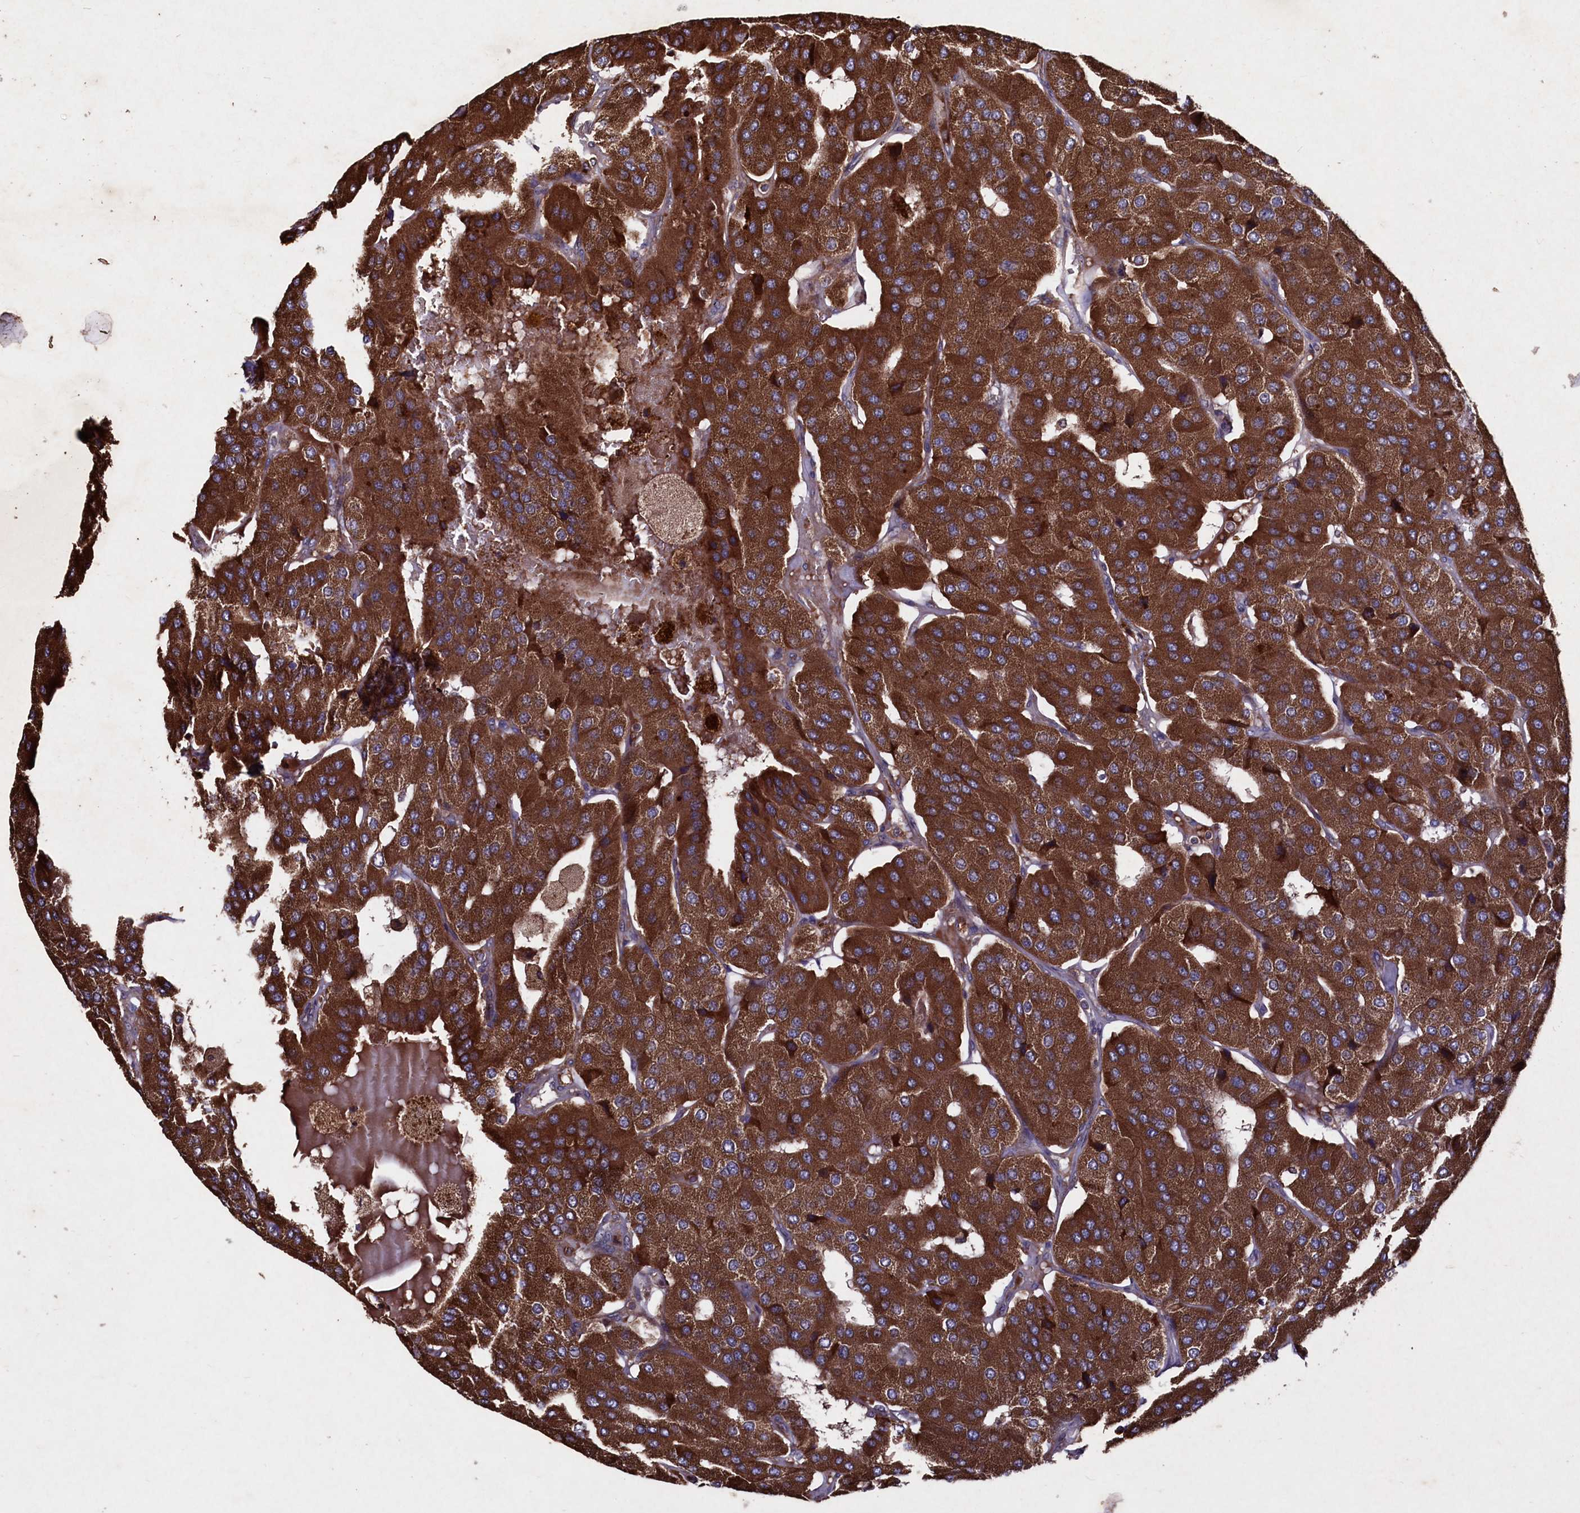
{"staining": {"intensity": "strong", "quantity": ">75%", "location": "cytoplasmic/membranous"}, "tissue": "parathyroid gland", "cell_type": "Glandular cells", "image_type": "normal", "snomed": [{"axis": "morphology", "description": "Normal tissue, NOS"}, {"axis": "morphology", "description": "Adenoma, NOS"}, {"axis": "topography", "description": "Parathyroid gland"}], "caption": "Immunohistochemistry (IHC) micrograph of benign parathyroid gland: parathyroid gland stained using immunohistochemistry (IHC) shows high levels of strong protein expression localized specifically in the cytoplasmic/membranous of glandular cells, appearing as a cytoplasmic/membranous brown color.", "gene": "MYO1H", "patient": {"sex": "female", "age": 86}}